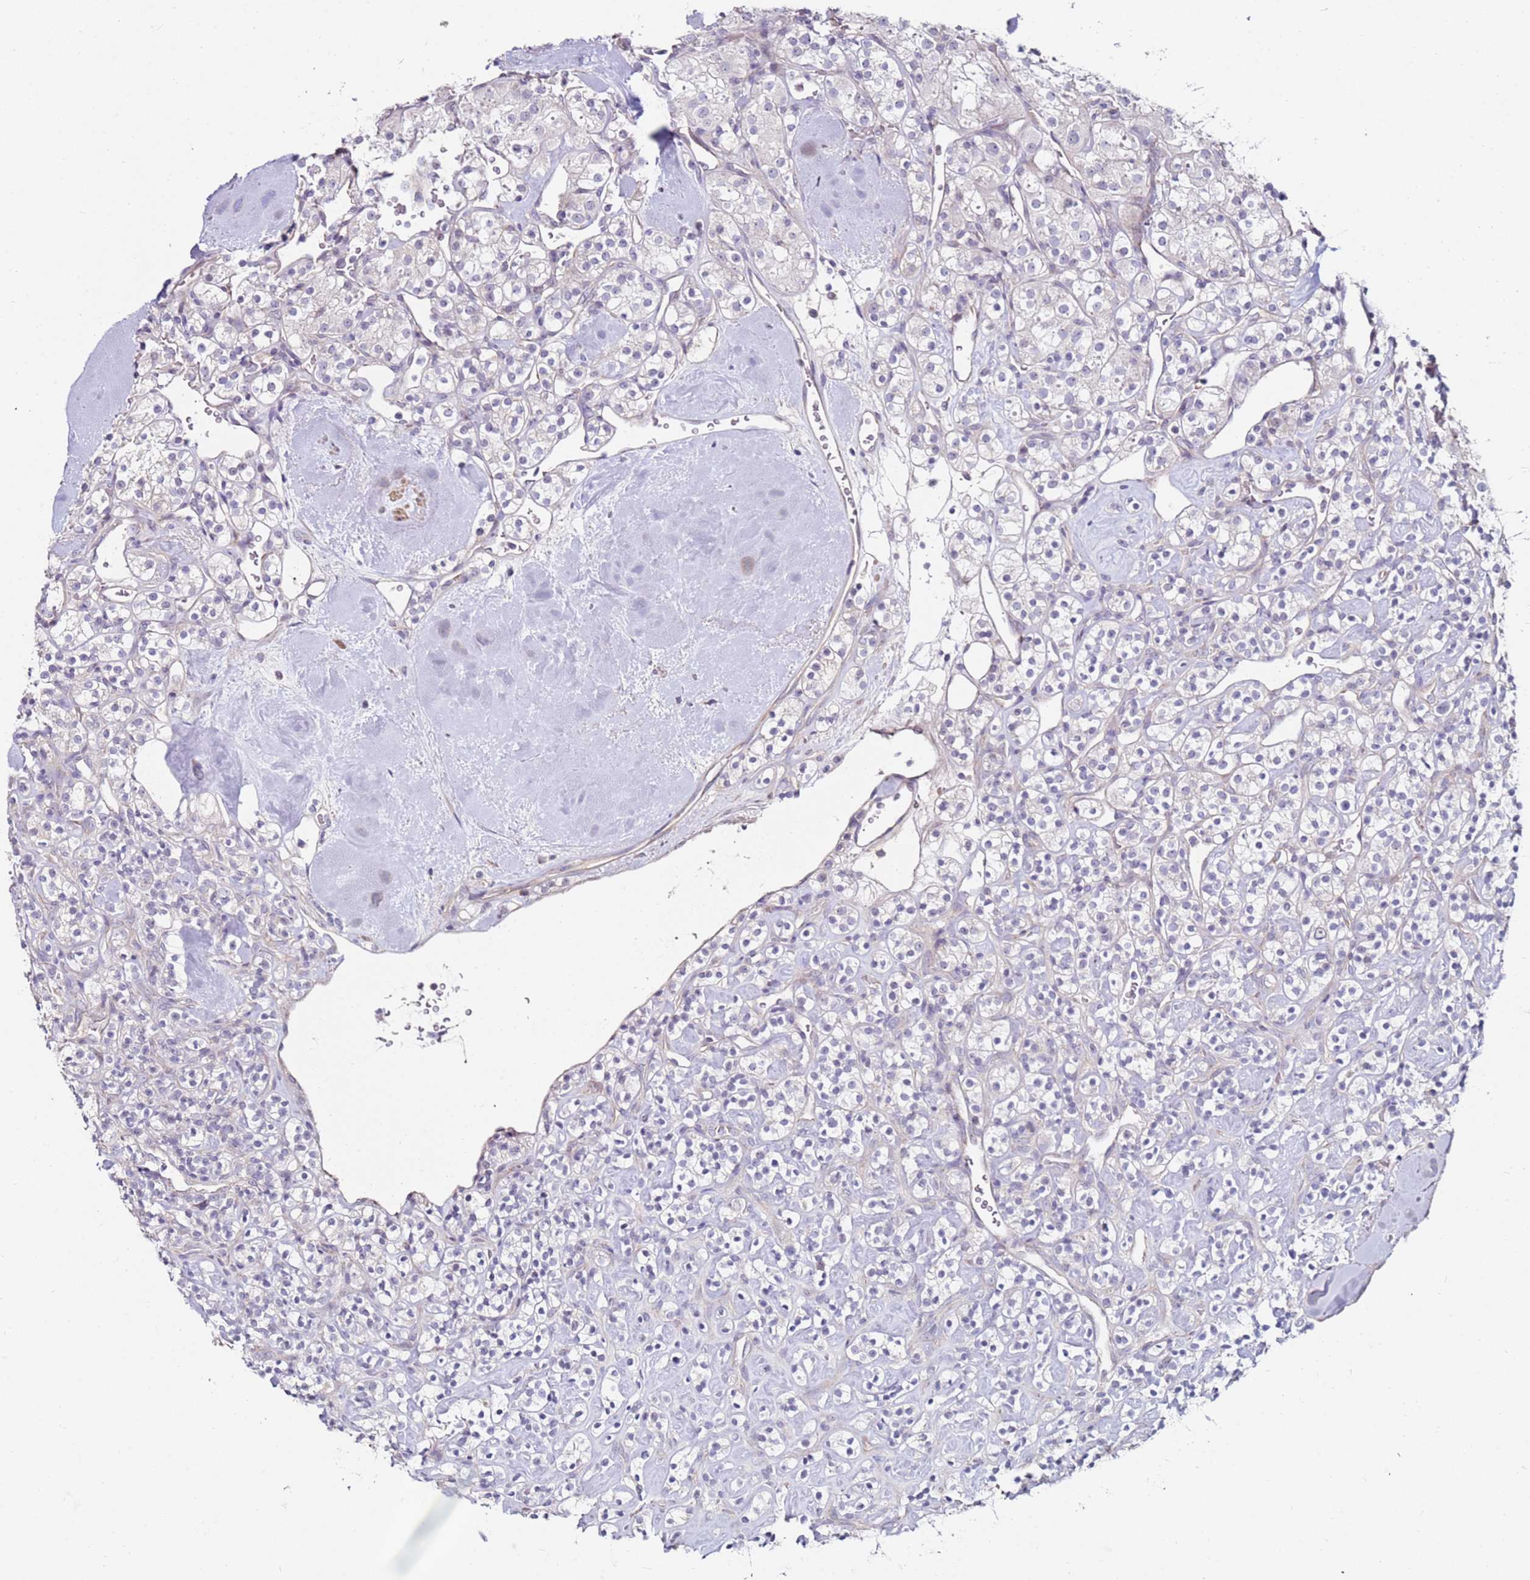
{"staining": {"intensity": "negative", "quantity": "none", "location": "none"}, "tissue": "renal cancer", "cell_type": "Tumor cells", "image_type": "cancer", "snomed": [{"axis": "morphology", "description": "Adenocarcinoma, NOS"}, {"axis": "topography", "description": "Kidney"}], "caption": "The histopathology image shows no staining of tumor cells in adenocarcinoma (renal).", "gene": "RARS2", "patient": {"sex": "male", "age": 77}}